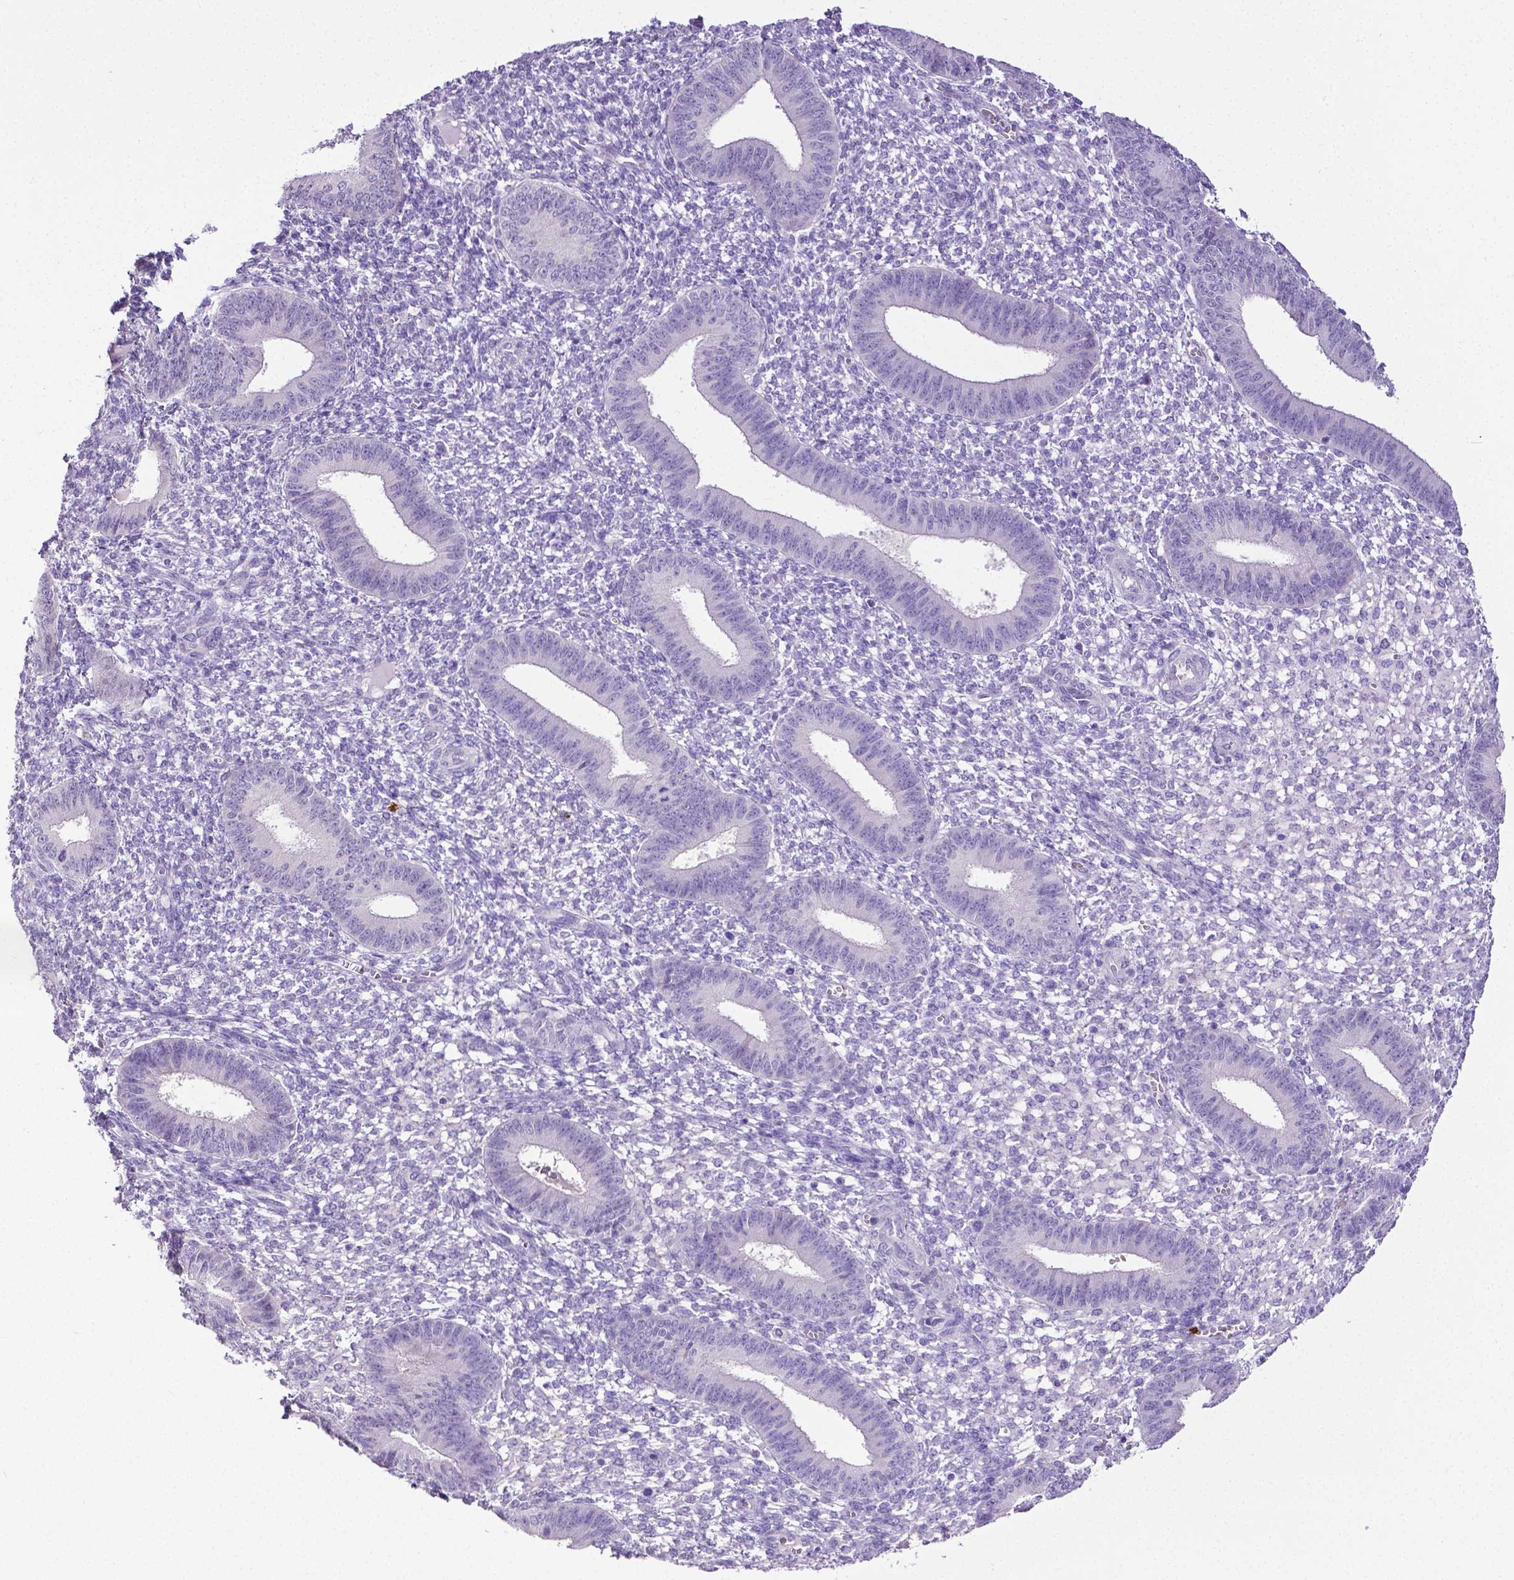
{"staining": {"intensity": "negative", "quantity": "none", "location": "none"}, "tissue": "endometrium", "cell_type": "Cells in endometrial stroma", "image_type": "normal", "snomed": [{"axis": "morphology", "description": "Normal tissue, NOS"}, {"axis": "topography", "description": "Endometrium"}], "caption": "Immunohistochemistry histopathology image of benign endometrium: endometrium stained with DAB (3,3'-diaminobenzidine) shows no significant protein staining in cells in endometrial stroma. The staining was performed using DAB (3,3'-diaminobenzidine) to visualize the protein expression in brown, while the nuclei were stained in blue with hematoxylin (Magnification: 20x).", "gene": "MMP9", "patient": {"sex": "female", "age": 42}}